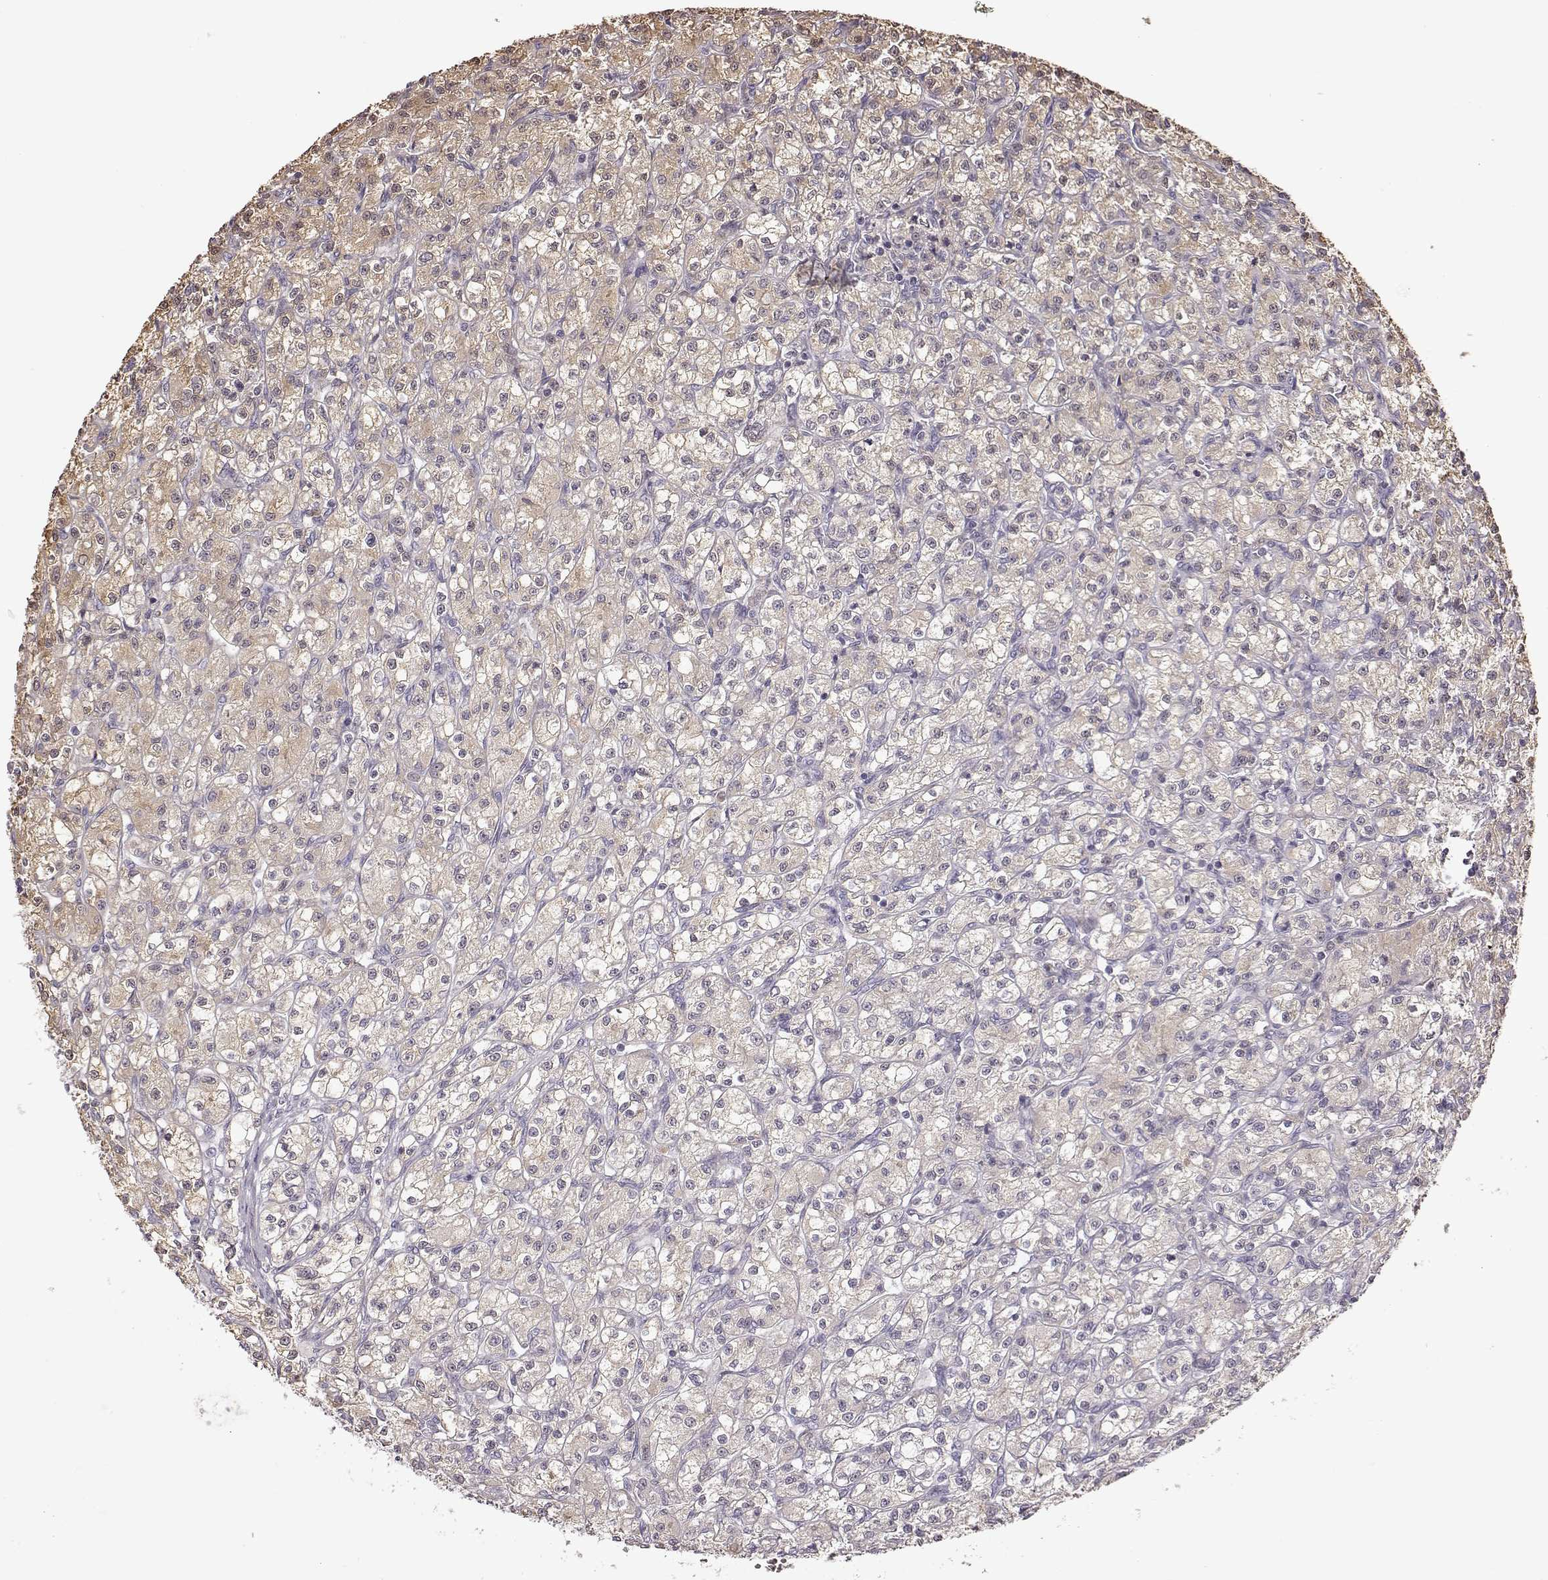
{"staining": {"intensity": "weak", "quantity": ">75%", "location": "cytoplasmic/membranous"}, "tissue": "renal cancer", "cell_type": "Tumor cells", "image_type": "cancer", "snomed": [{"axis": "morphology", "description": "Adenocarcinoma, NOS"}, {"axis": "topography", "description": "Kidney"}], "caption": "Brown immunohistochemical staining in human renal cancer demonstrates weak cytoplasmic/membranous positivity in about >75% of tumor cells.", "gene": "CRB1", "patient": {"sex": "female", "age": 70}}